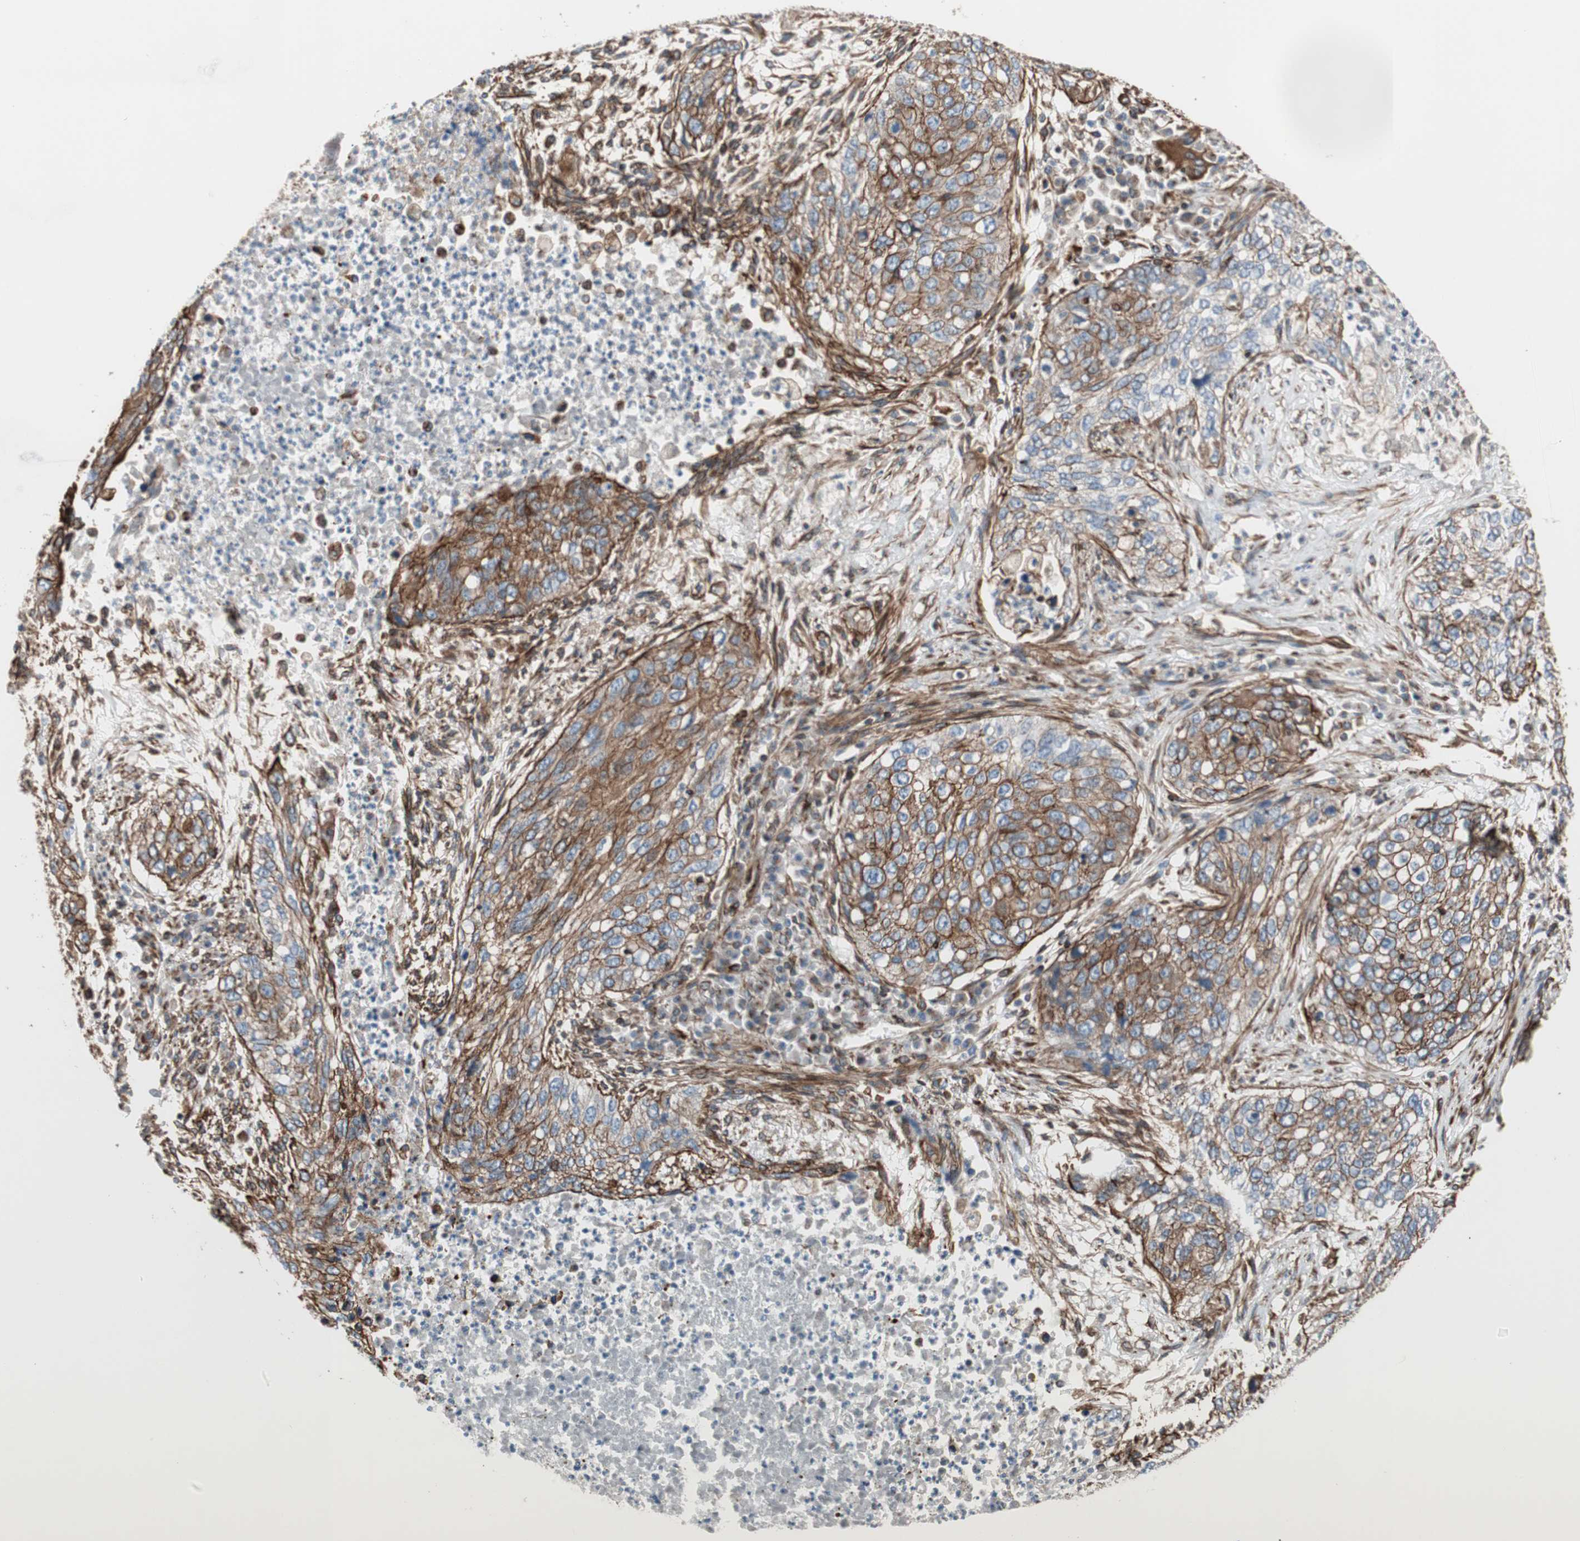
{"staining": {"intensity": "strong", "quantity": ">75%", "location": "cytoplasmic/membranous"}, "tissue": "lung cancer", "cell_type": "Tumor cells", "image_type": "cancer", "snomed": [{"axis": "morphology", "description": "Squamous cell carcinoma, NOS"}, {"axis": "topography", "description": "Lung"}], "caption": "Tumor cells reveal strong cytoplasmic/membranous staining in approximately >75% of cells in lung cancer (squamous cell carcinoma).", "gene": "TCTA", "patient": {"sex": "female", "age": 63}}